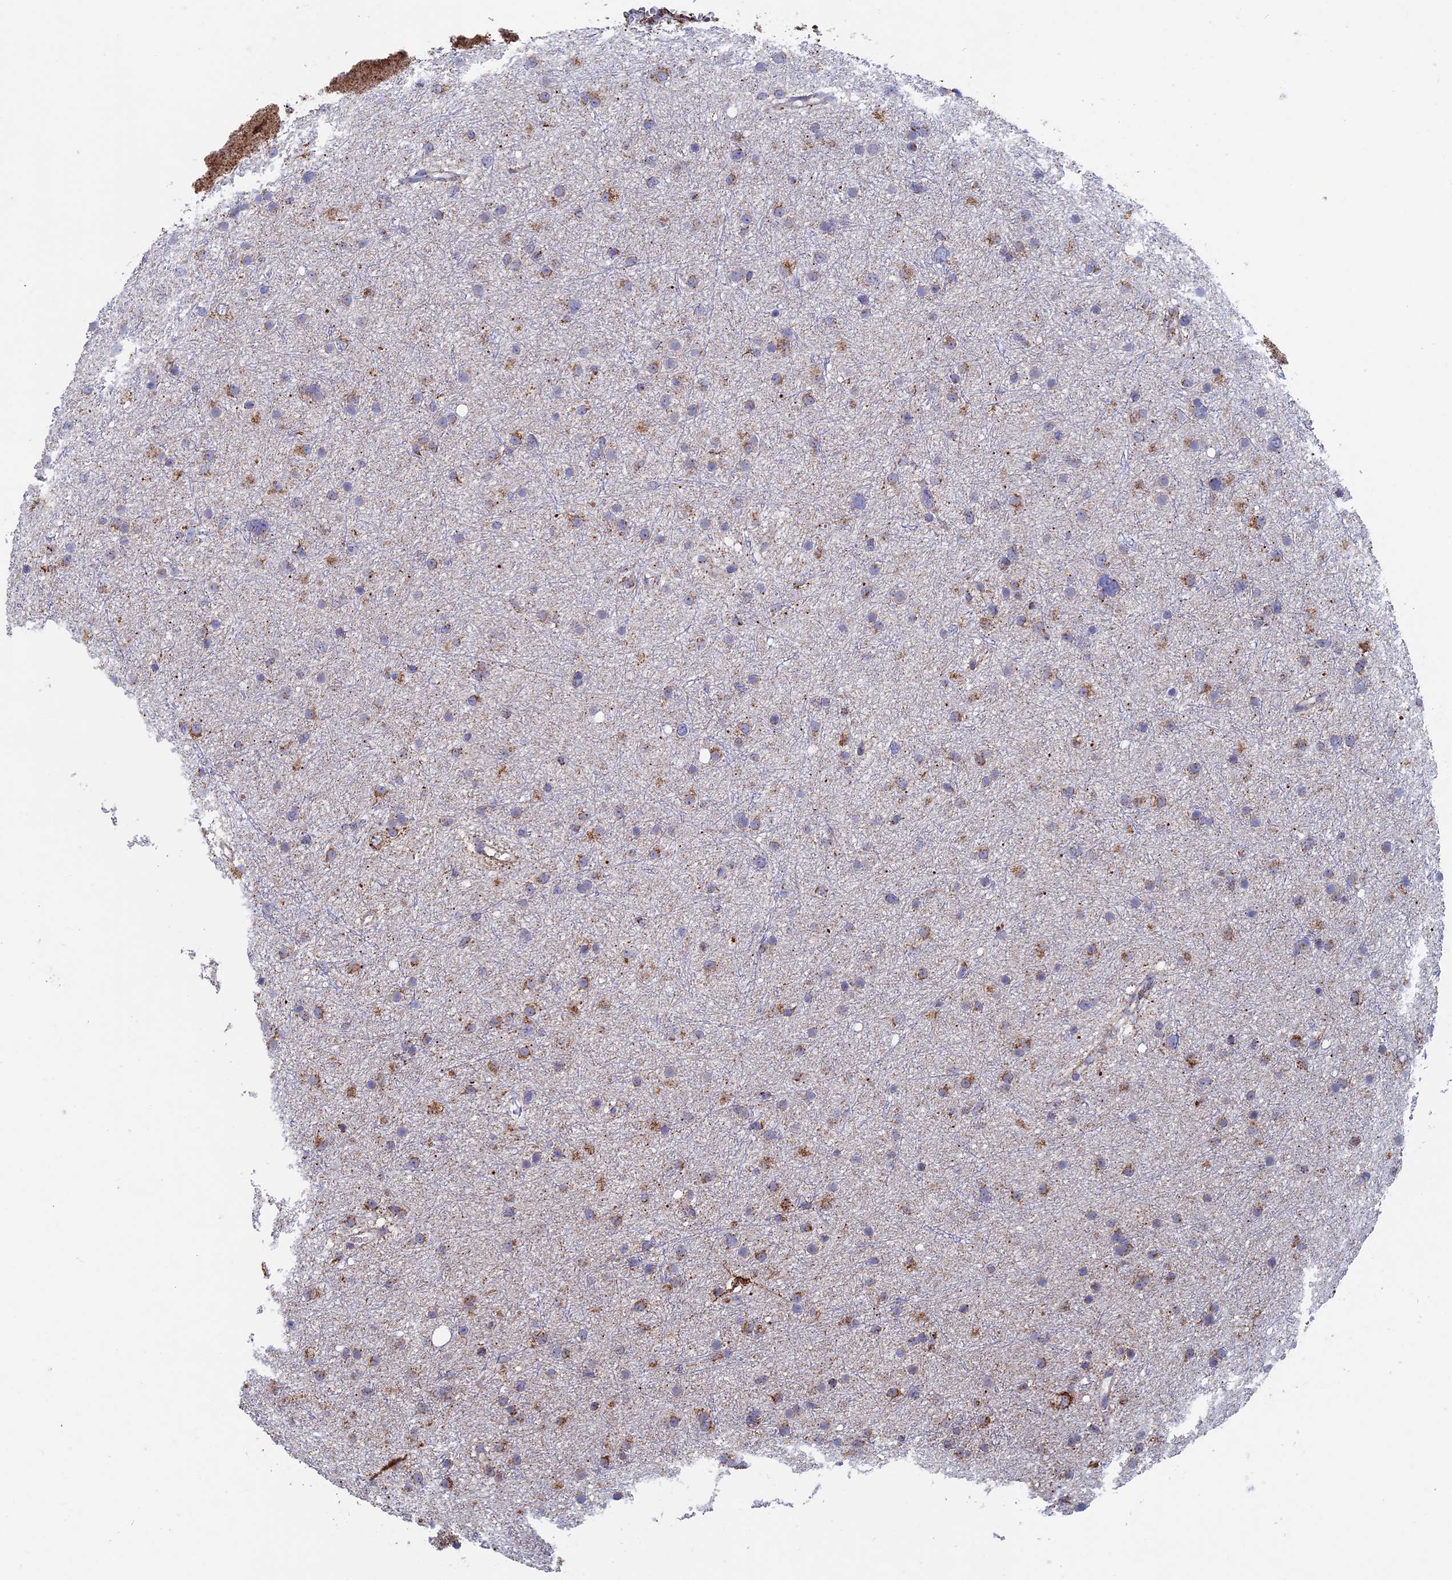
{"staining": {"intensity": "moderate", "quantity": "25%-75%", "location": "cytoplasmic/membranous"}, "tissue": "glioma", "cell_type": "Tumor cells", "image_type": "cancer", "snomed": [{"axis": "morphology", "description": "Glioma, malignant, Low grade"}, {"axis": "topography", "description": "Cerebral cortex"}], "caption": "Immunohistochemical staining of glioma shows medium levels of moderate cytoplasmic/membranous staining in approximately 25%-75% of tumor cells. Nuclei are stained in blue.", "gene": "SEC24D", "patient": {"sex": "female", "age": 39}}